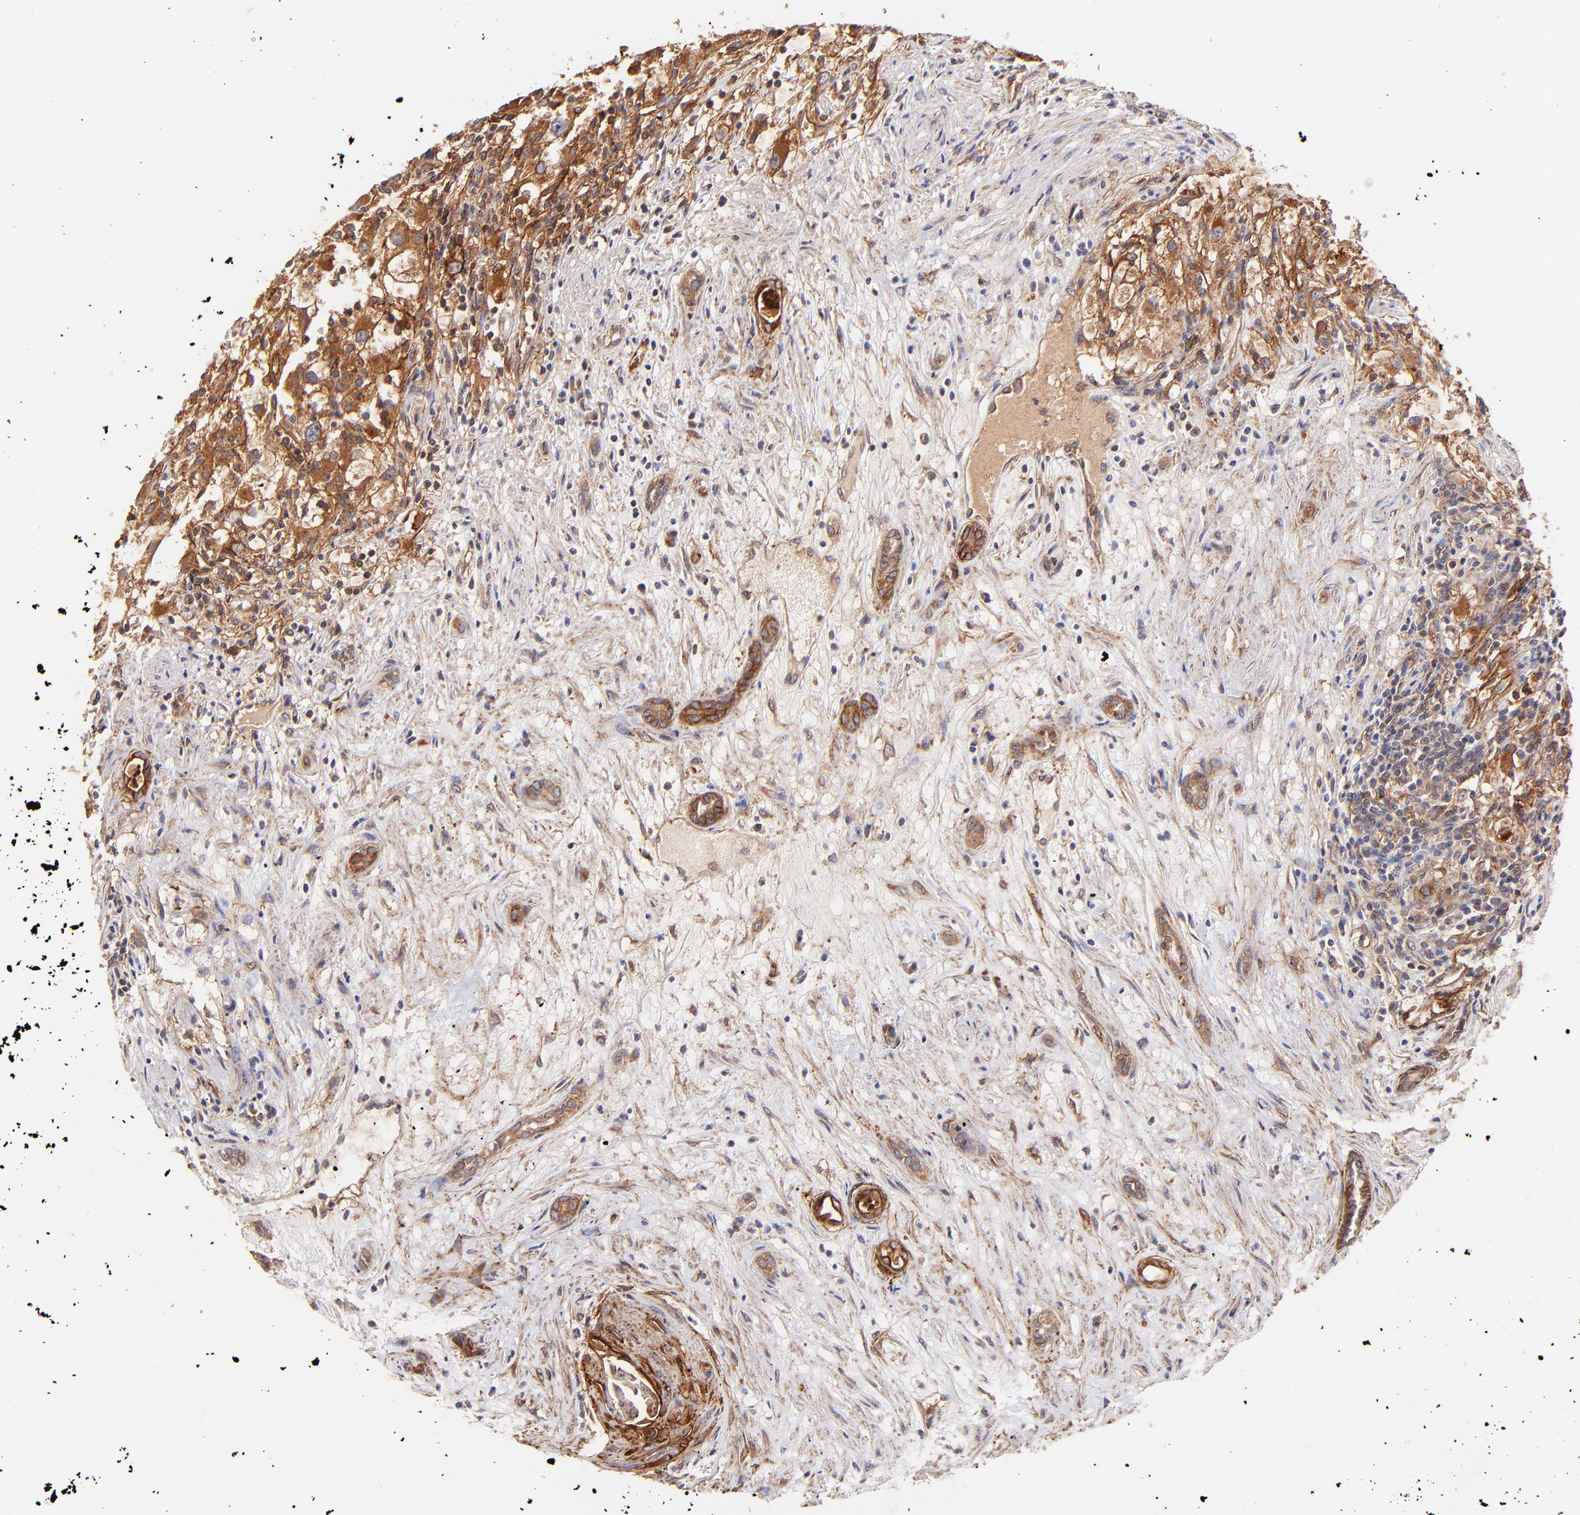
{"staining": {"intensity": "strong", "quantity": ">75%", "location": "cytoplasmic/membranous"}, "tissue": "renal cancer", "cell_type": "Tumor cells", "image_type": "cancer", "snomed": [{"axis": "morphology", "description": "Adenocarcinoma, NOS"}, {"axis": "topography", "description": "Kidney"}], "caption": "Immunohistochemical staining of renal adenocarcinoma exhibits high levels of strong cytoplasmic/membranous protein staining in about >75% of tumor cells. (DAB (3,3'-diaminobenzidine) IHC with brightfield microscopy, high magnification).", "gene": "ITGB1", "patient": {"sex": "female", "age": 52}}